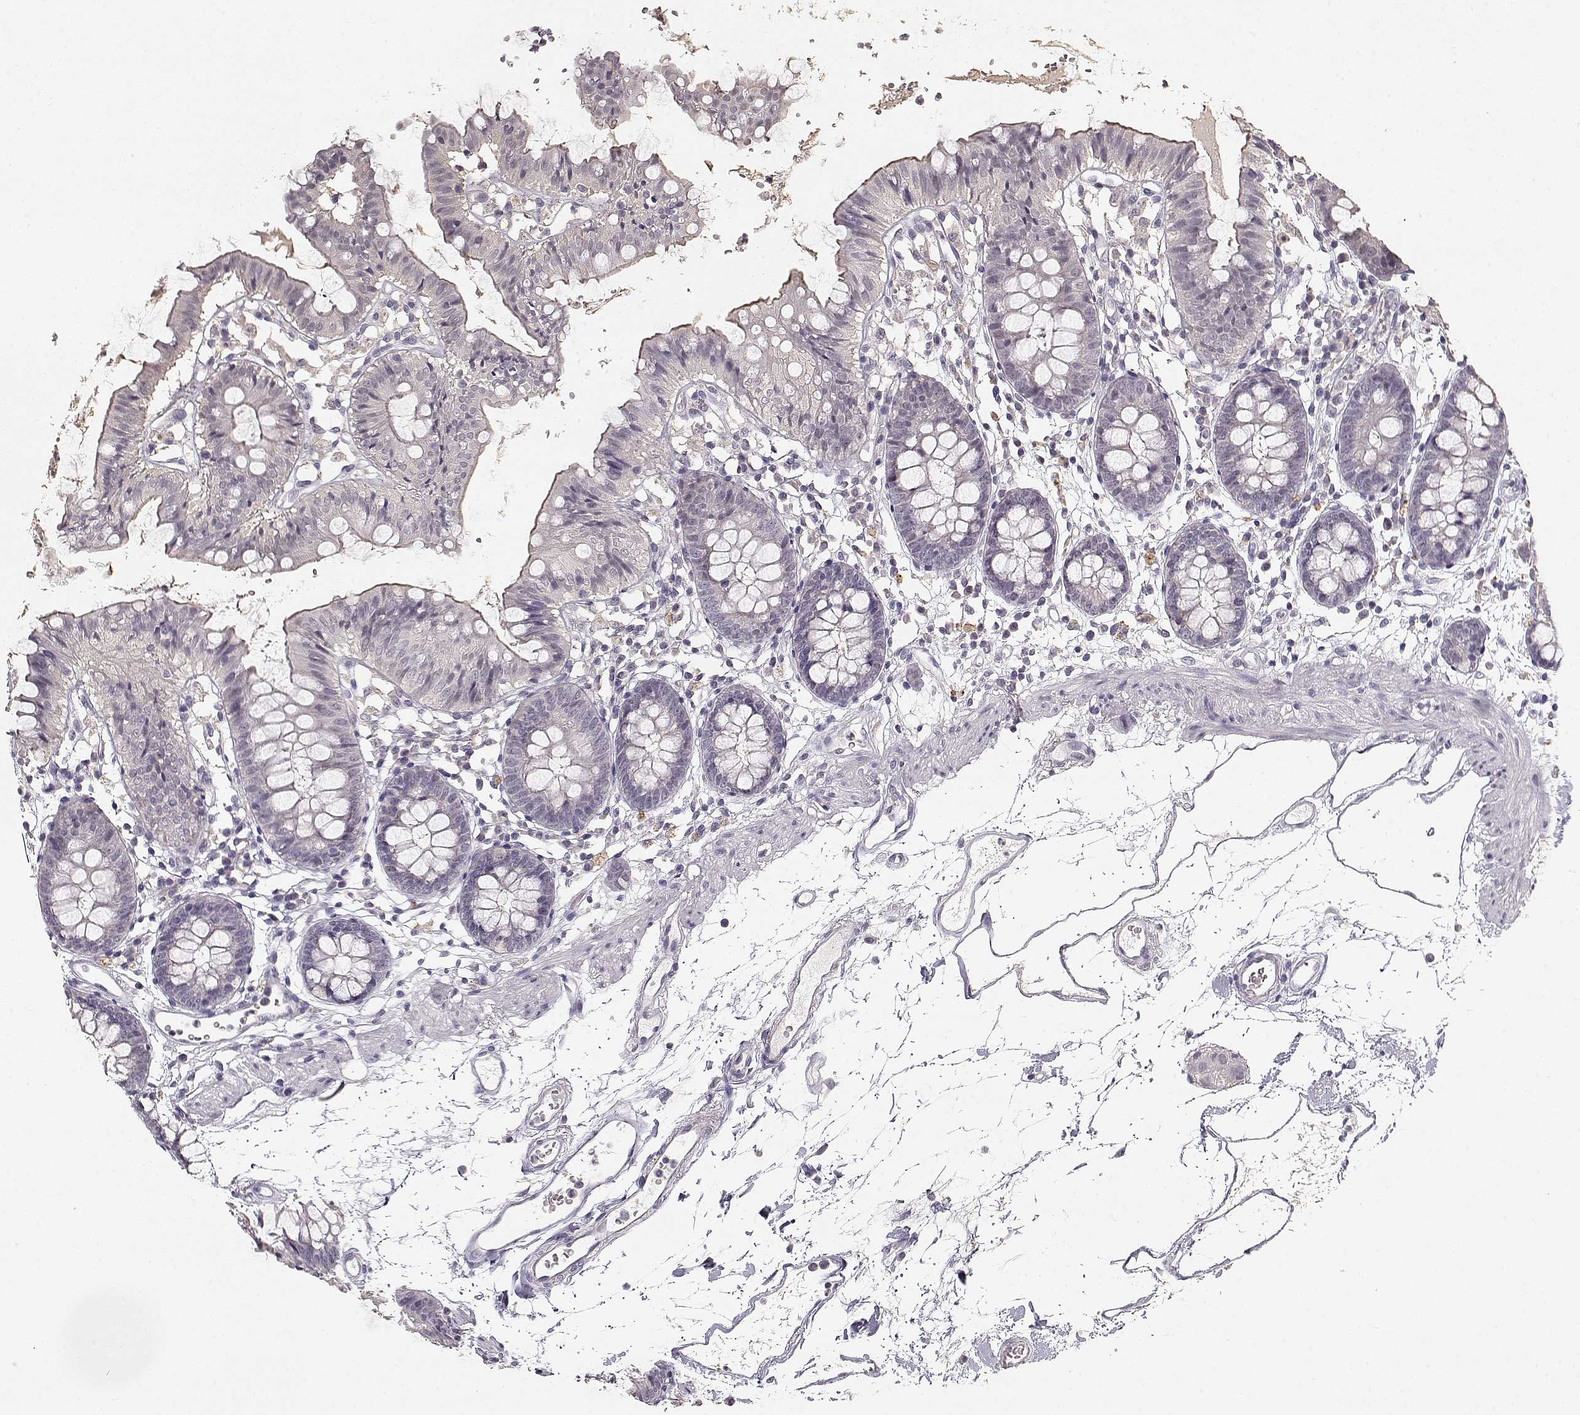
{"staining": {"intensity": "negative", "quantity": "none", "location": "none"}, "tissue": "colon", "cell_type": "Endothelial cells", "image_type": "normal", "snomed": [{"axis": "morphology", "description": "Normal tissue, NOS"}, {"axis": "topography", "description": "Colon"}], "caption": "Colon was stained to show a protein in brown. There is no significant expression in endothelial cells. (DAB immunohistochemistry (IHC) visualized using brightfield microscopy, high magnification).", "gene": "UROC1", "patient": {"sex": "female", "age": 84}}